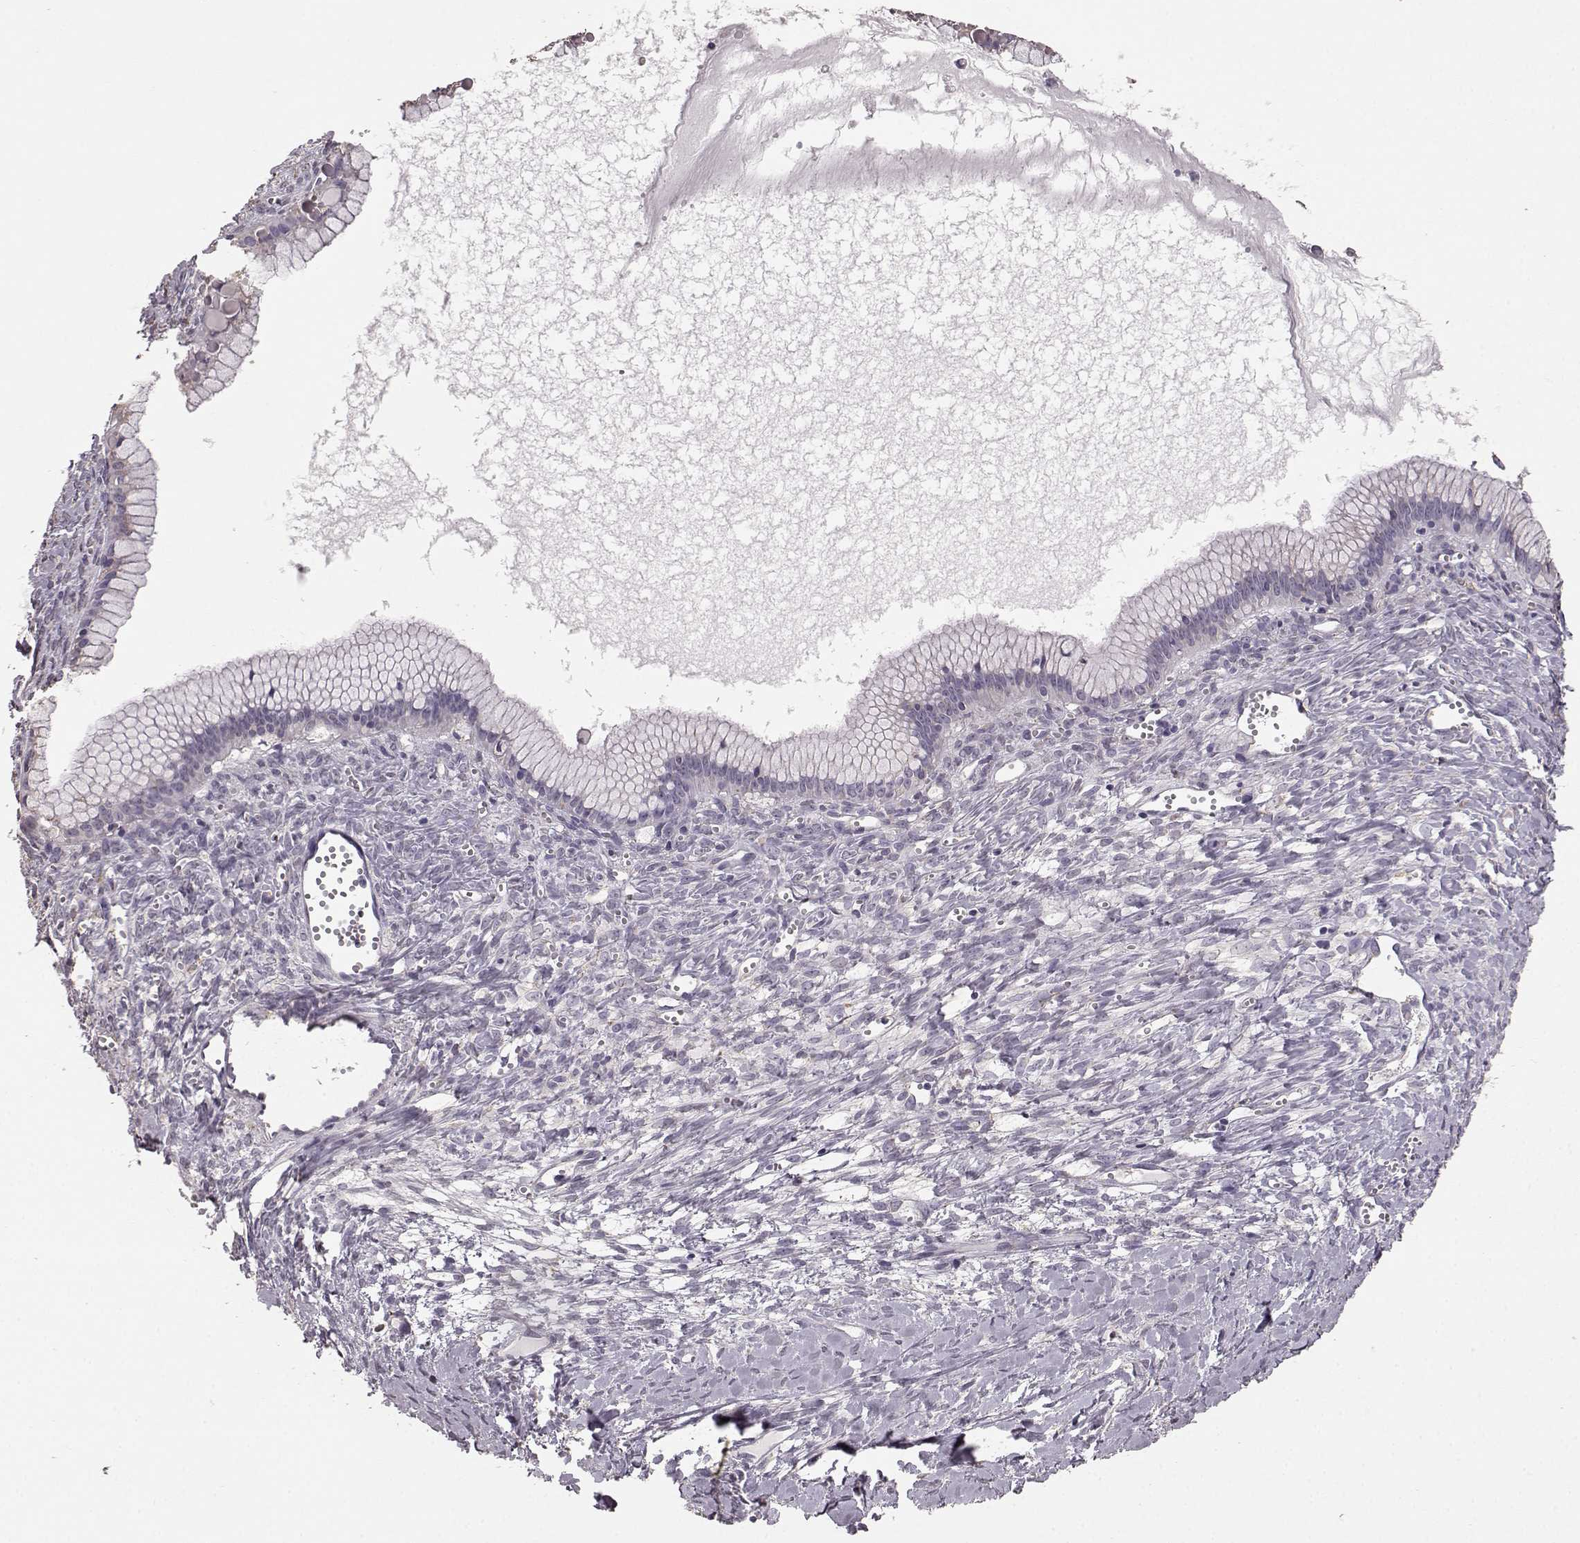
{"staining": {"intensity": "negative", "quantity": "none", "location": "none"}, "tissue": "ovarian cancer", "cell_type": "Tumor cells", "image_type": "cancer", "snomed": [{"axis": "morphology", "description": "Cystadenocarcinoma, mucinous, NOS"}, {"axis": "topography", "description": "Ovary"}], "caption": "Ovarian cancer stained for a protein using immunohistochemistry (IHC) shows no staining tumor cells.", "gene": "GABRG3", "patient": {"sex": "female", "age": 41}}